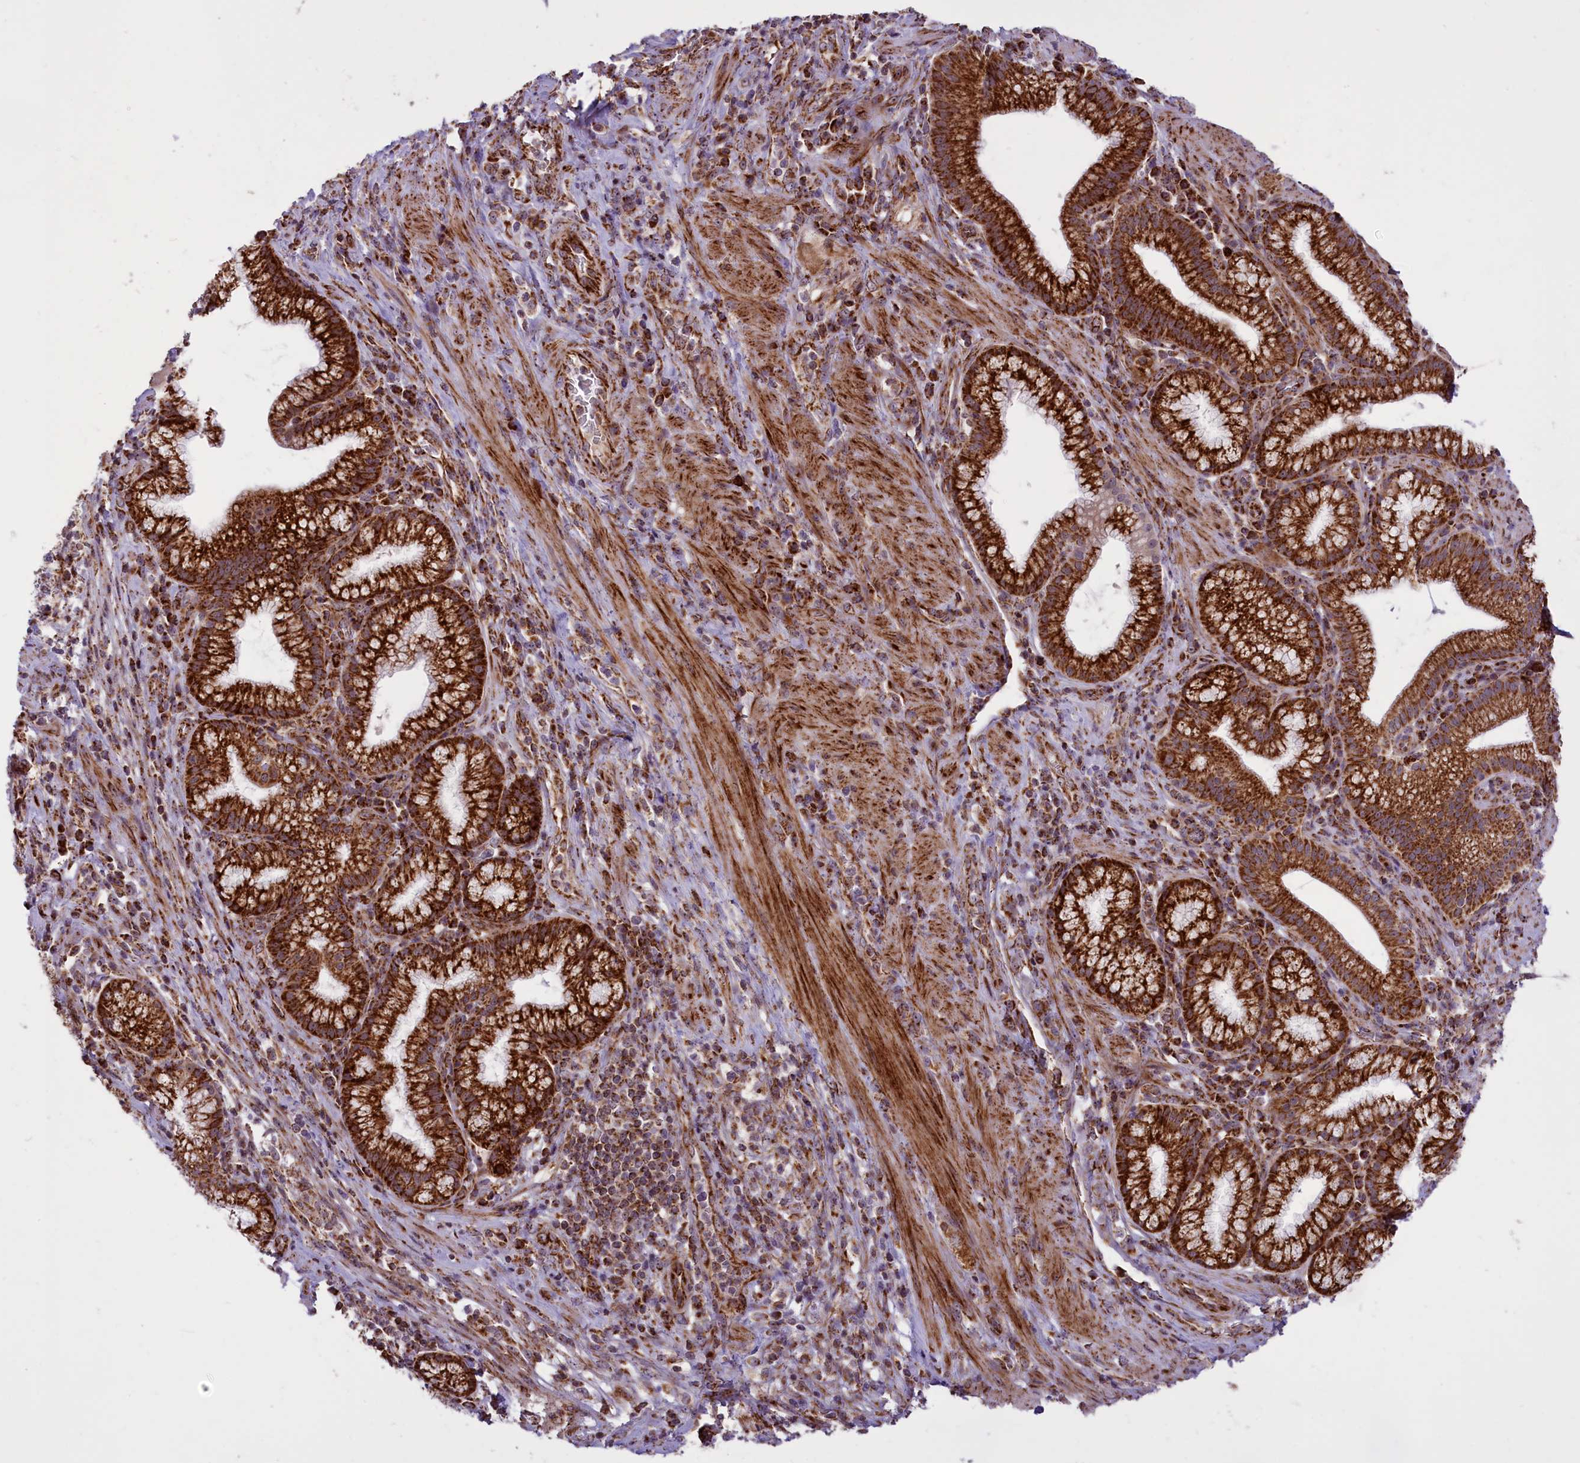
{"staining": {"intensity": "strong", "quantity": ">75%", "location": "cytoplasmic/membranous"}, "tissue": "pancreatic cancer", "cell_type": "Tumor cells", "image_type": "cancer", "snomed": [{"axis": "morphology", "description": "Adenocarcinoma, NOS"}, {"axis": "topography", "description": "Pancreas"}], "caption": "This histopathology image exhibits immunohistochemistry (IHC) staining of pancreatic cancer (adenocarcinoma), with high strong cytoplasmic/membranous staining in approximately >75% of tumor cells.", "gene": "NDUFS5", "patient": {"sex": "male", "age": 72}}